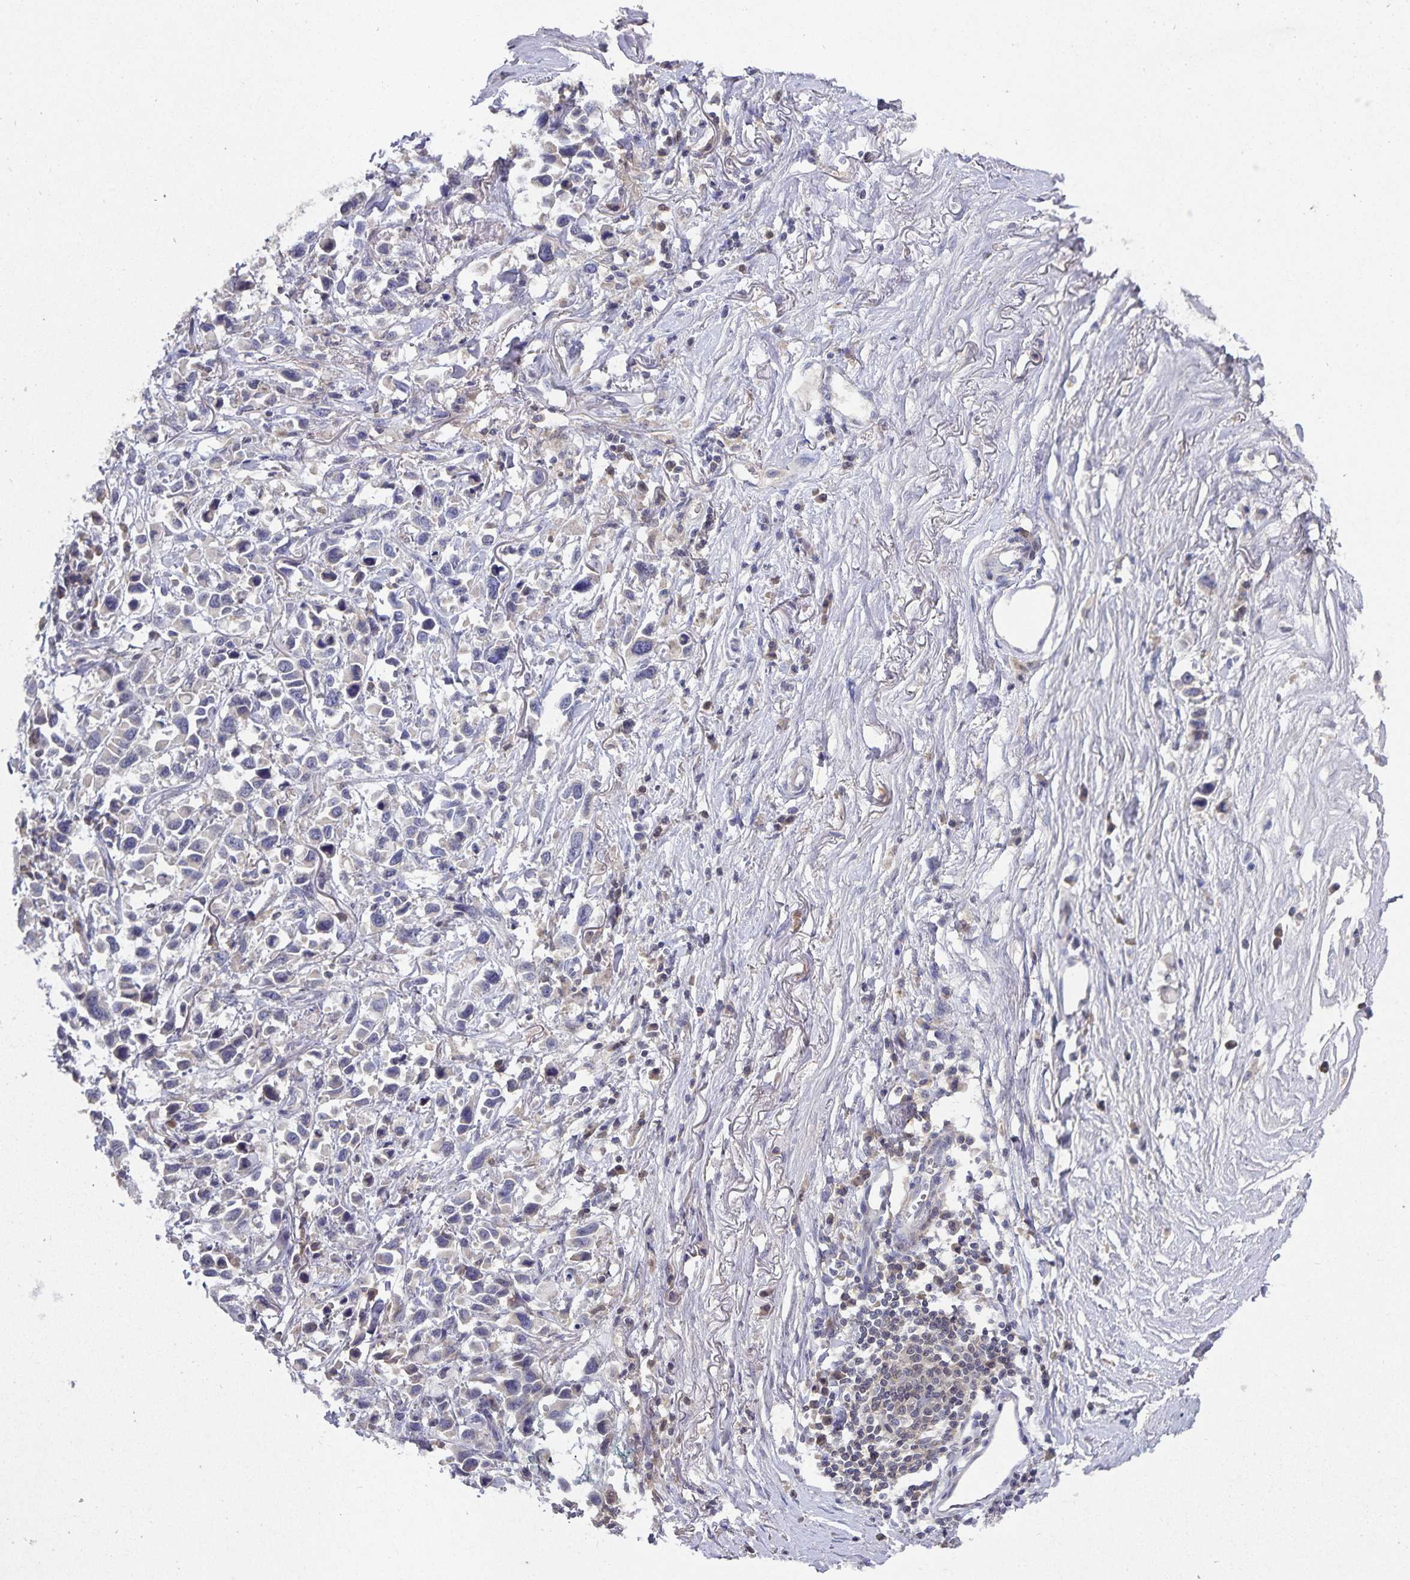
{"staining": {"intensity": "negative", "quantity": "none", "location": "none"}, "tissue": "stomach cancer", "cell_type": "Tumor cells", "image_type": "cancer", "snomed": [{"axis": "morphology", "description": "Adenocarcinoma, NOS"}, {"axis": "topography", "description": "Stomach"}], "caption": "Immunohistochemistry micrograph of human stomach cancer stained for a protein (brown), which exhibits no expression in tumor cells.", "gene": "HEPN1", "patient": {"sex": "female", "age": 81}}